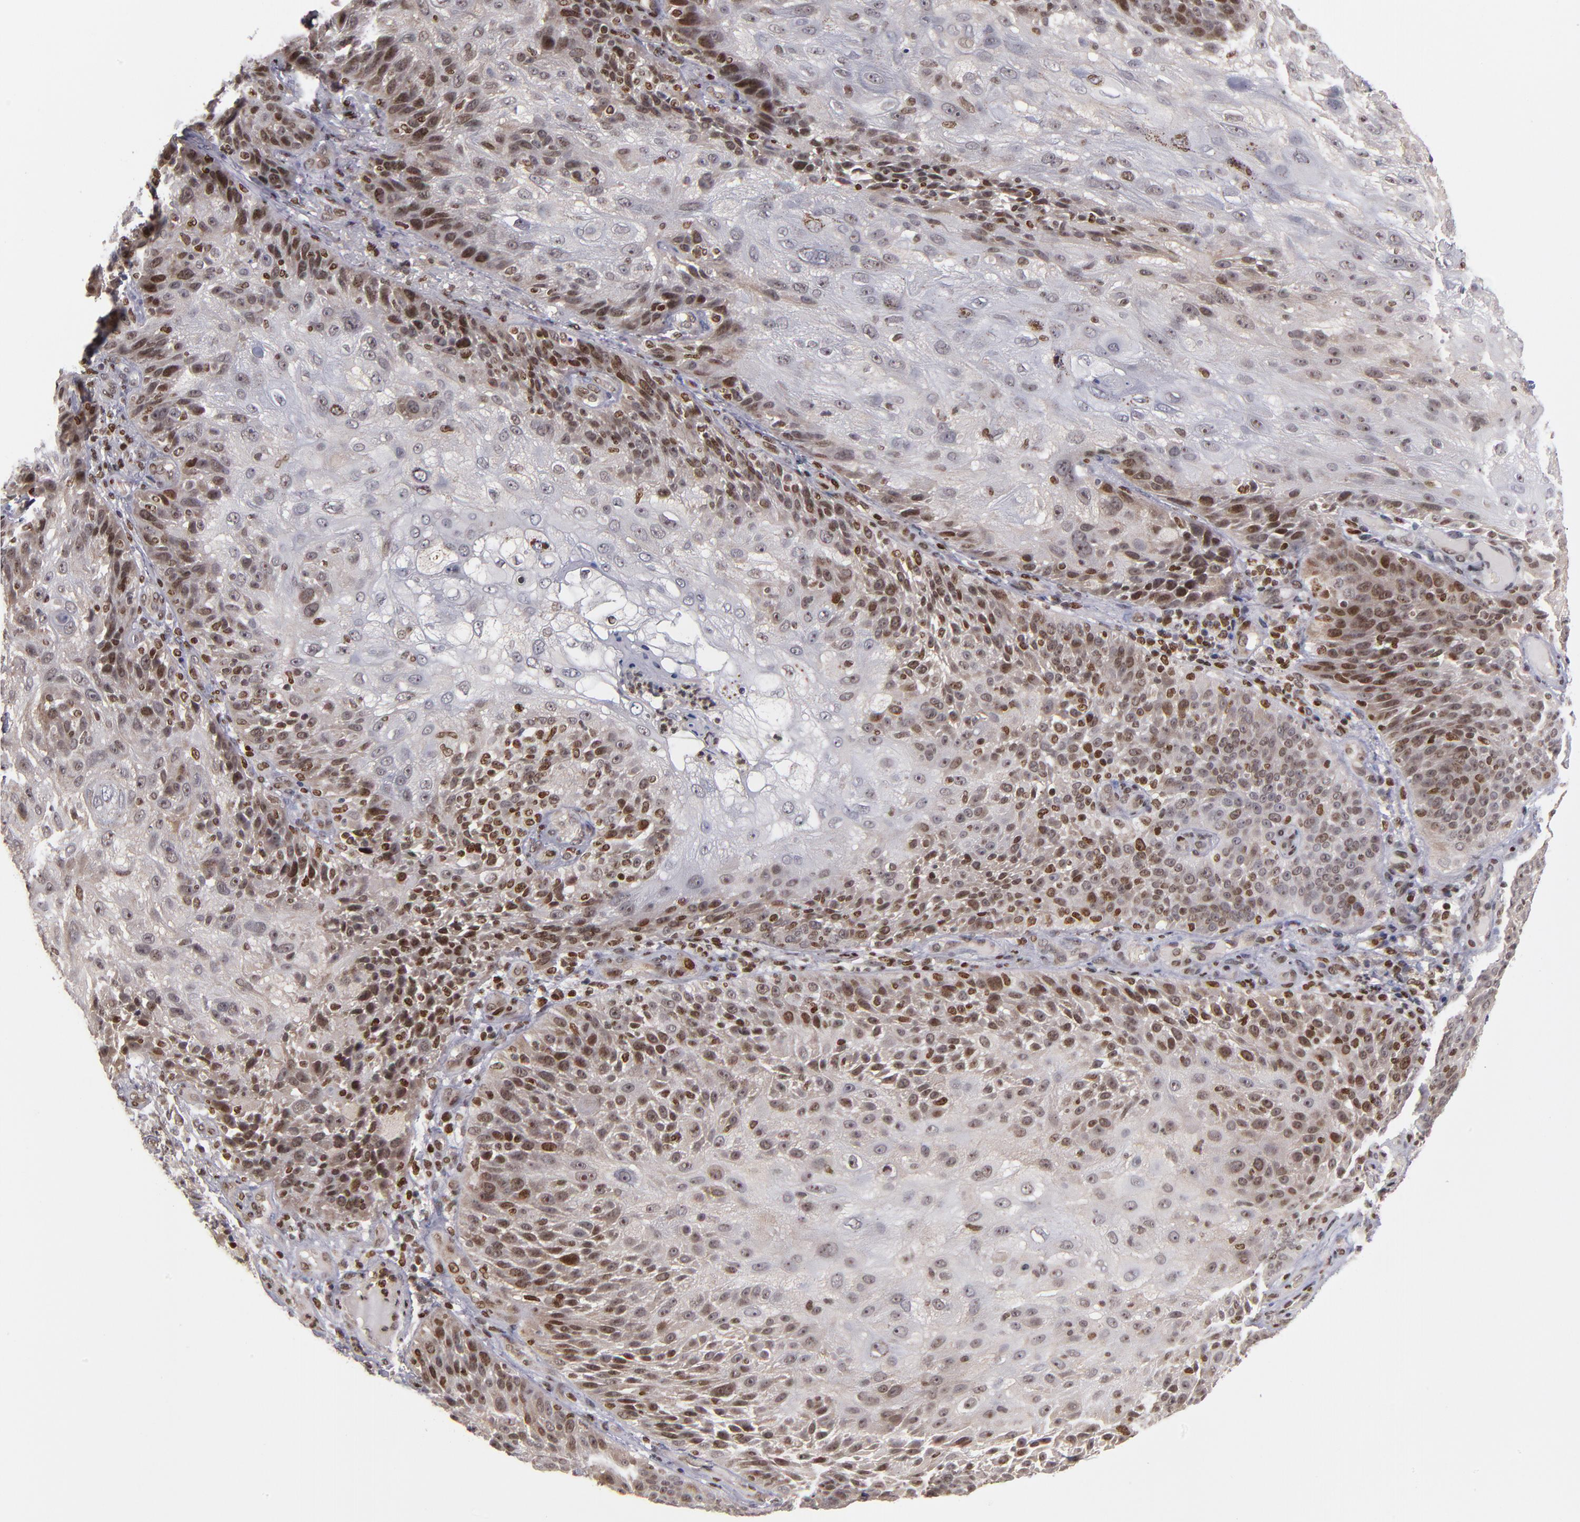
{"staining": {"intensity": "moderate", "quantity": "25%-75%", "location": "nuclear"}, "tissue": "skin cancer", "cell_type": "Tumor cells", "image_type": "cancer", "snomed": [{"axis": "morphology", "description": "Normal tissue, NOS"}, {"axis": "morphology", "description": "Squamous cell carcinoma, NOS"}, {"axis": "topography", "description": "Skin"}], "caption": "An immunohistochemistry histopathology image of neoplastic tissue is shown. Protein staining in brown highlights moderate nuclear positivity in squamous cell carcinoma (skin) within tumor cells.", "gene": "KDM6A", "patient": {"sex": "female", "age": 83}}